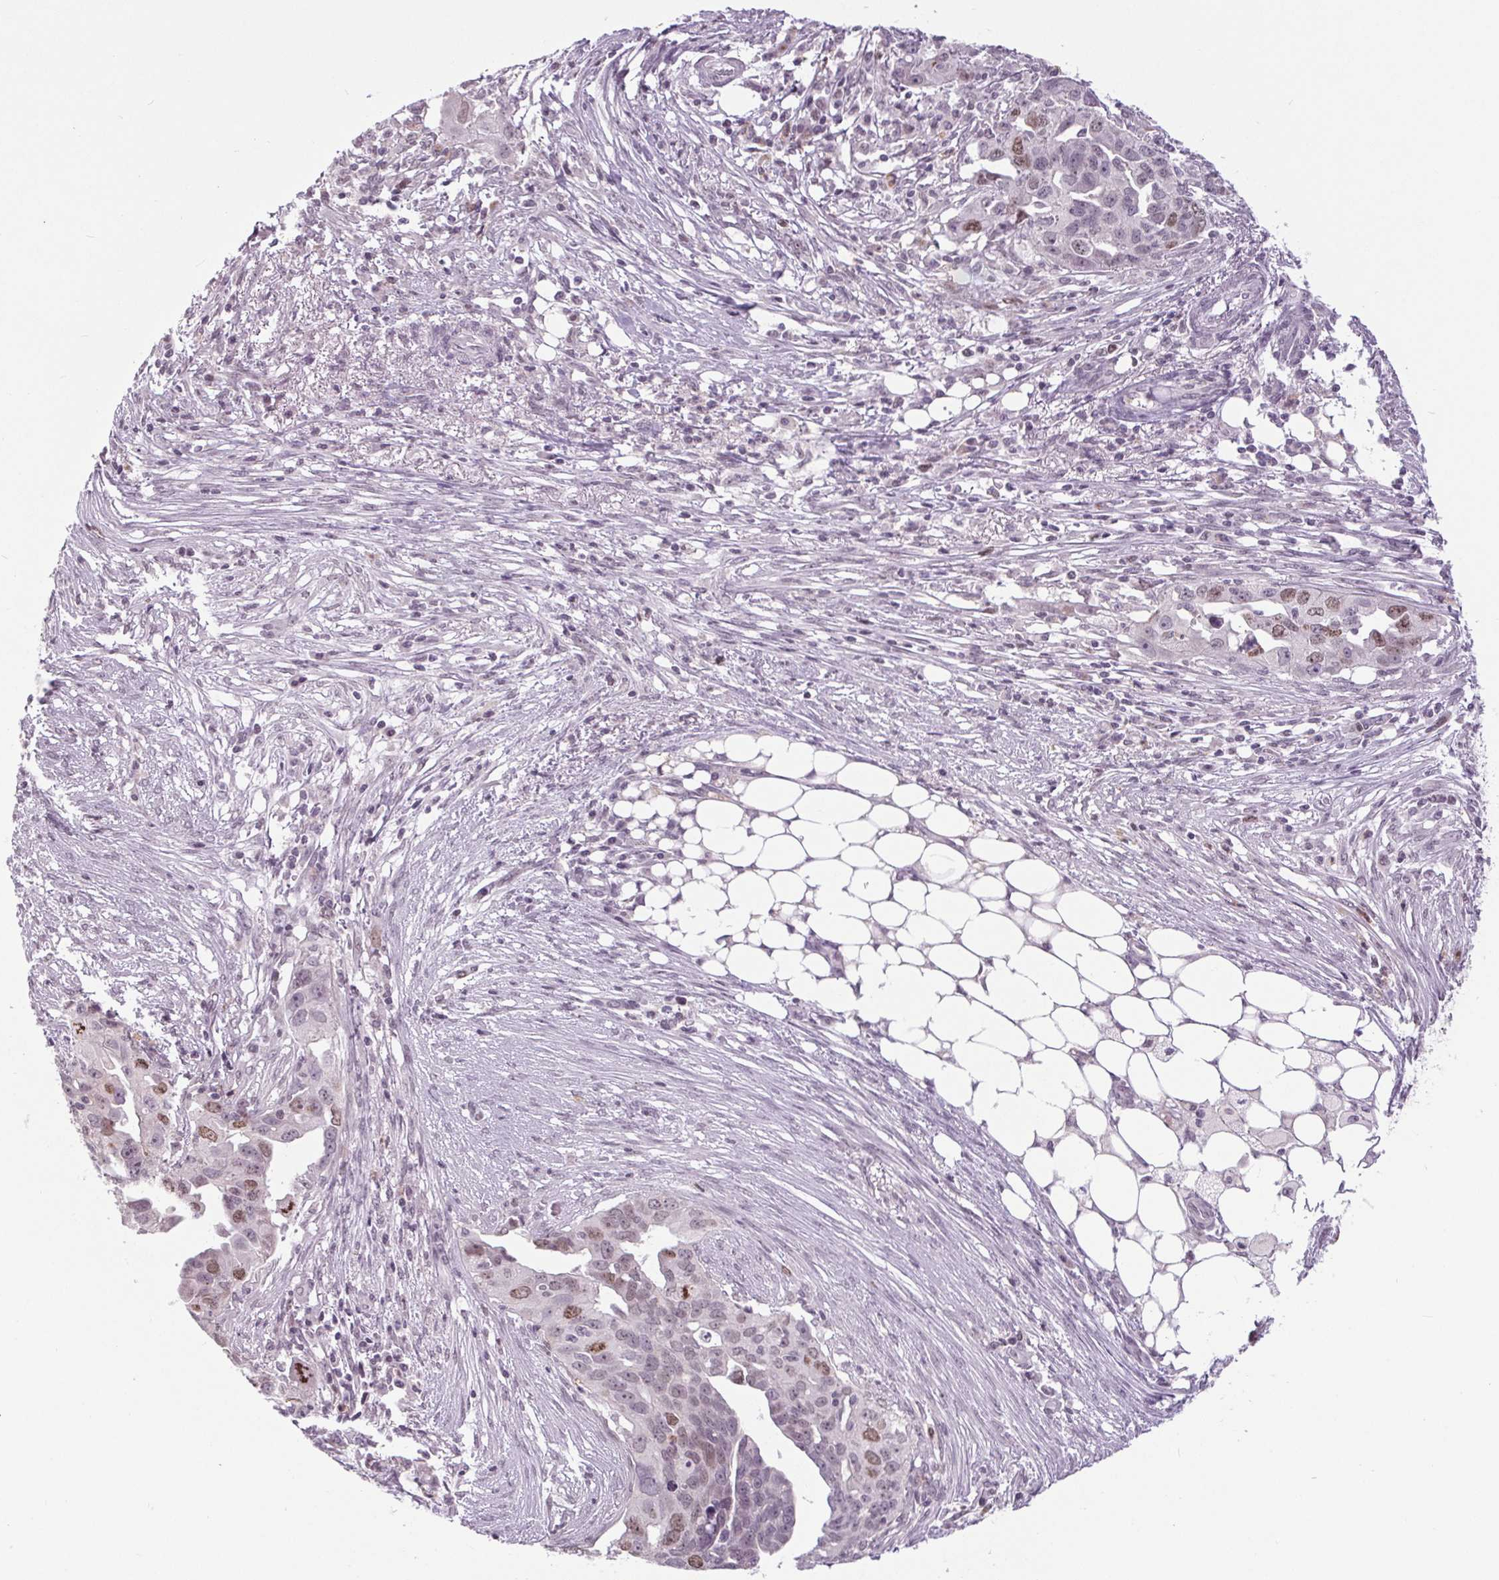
{"staining": {"intensity": "moderate", "quantity": "<25%", "location": "nuclear"}, "tissue": "ovarian cancer", "cell_type": "Tumor cells", "image_type": "cancer", "snomed": [{"axis": "morphology", "description": "Carcinoma, endometroid"}, {"axis": "morphology", "description": "Cystadenocarcinoma, serous, NOS"}, {"axis": "topography", "description": "Ovary"}], "caption": "Ovarian cancer was stained to show a protein in brown. There is low levels of moderate nuclear expression in approximately <25% of tumor cells.", "gene": "SMIM6", "patient": {"sex": "female", "age": 45}}